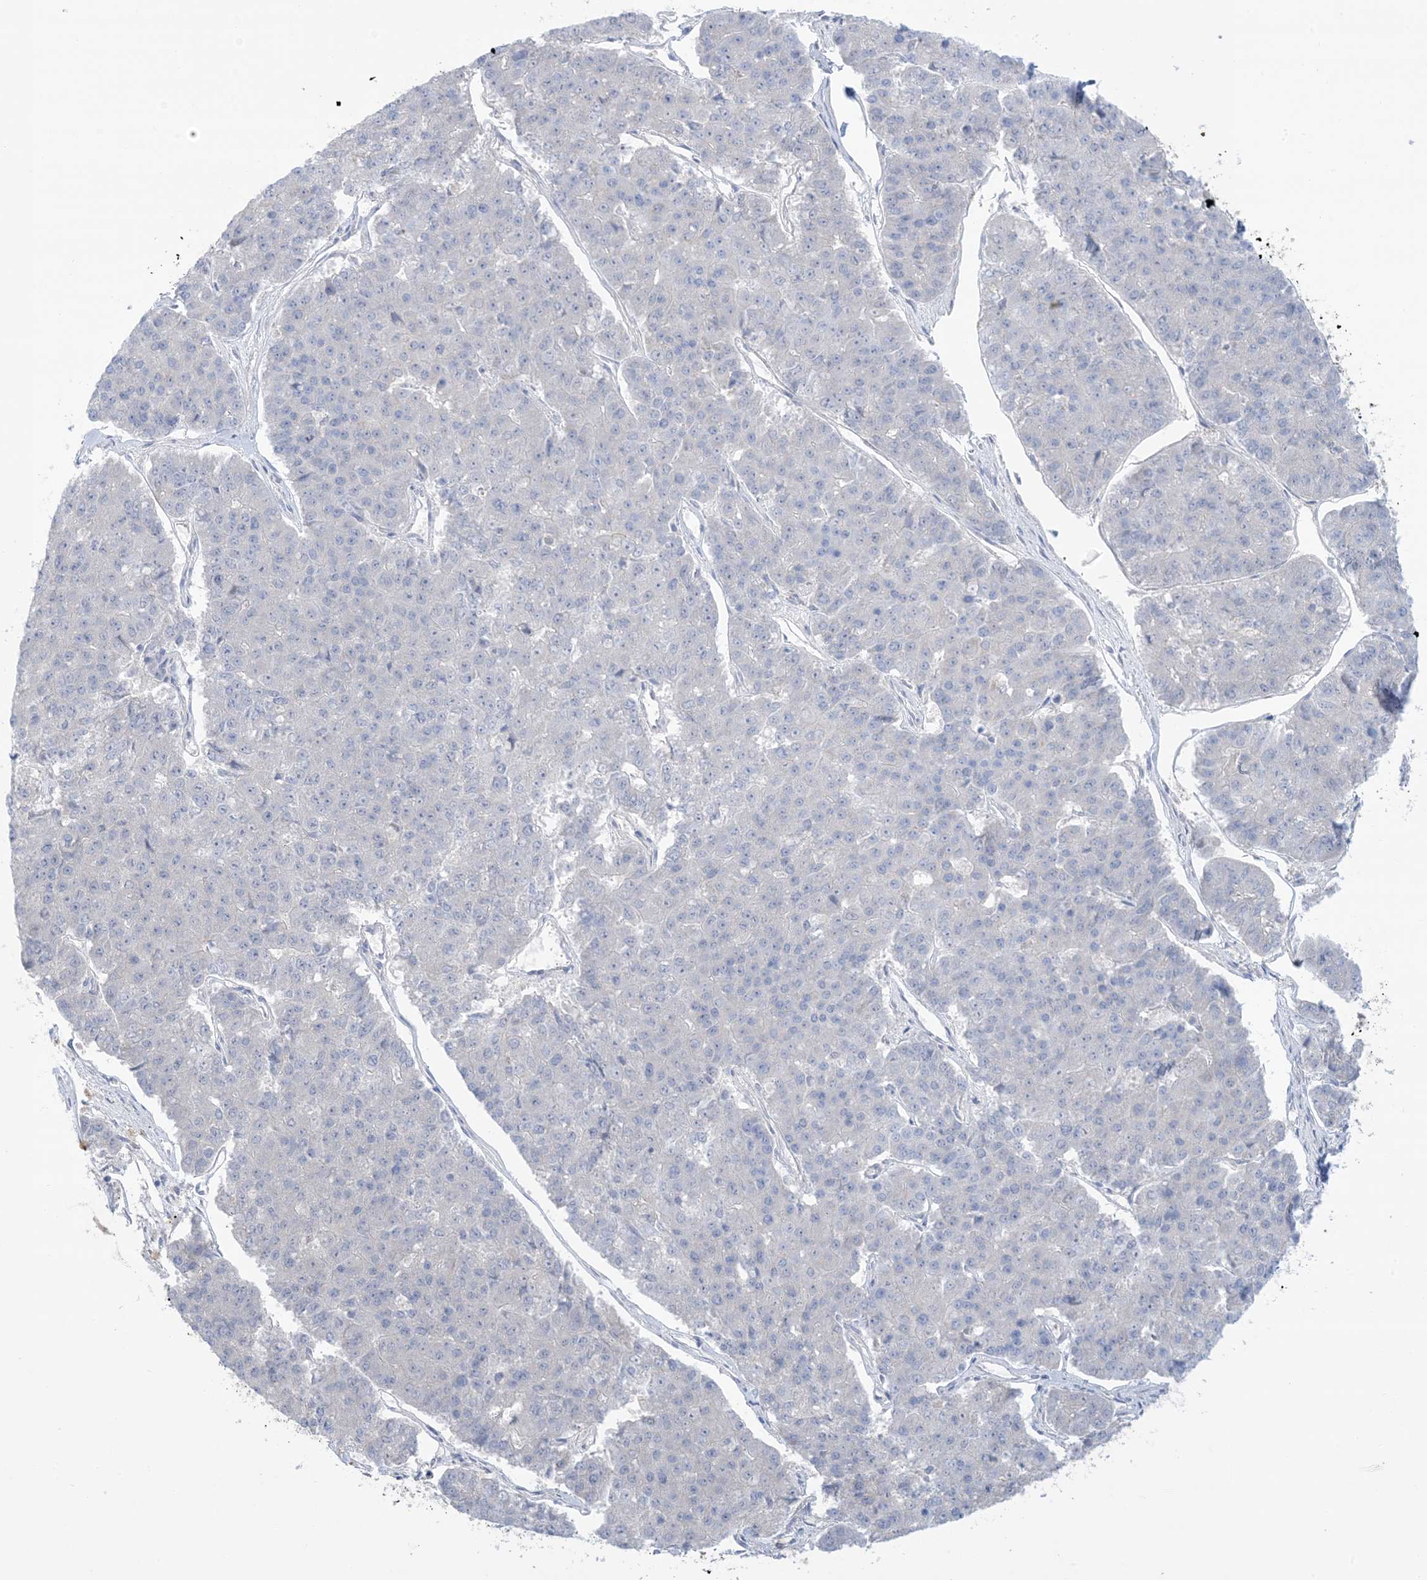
{"staining": {"intensity": "negative", "quantity": "none", "location": "none"}, "tissue": "pancreatic cancer", "cell_type": "Tumor cells", "image_type": "cancer", "snomed": [{"axis": "morphology", "description": "Adenocarcinoma, NOS"}, {"axis": "topography", "description": "Pancreas"}], "caption": "A high-resolution photomicrograph shows immunohistochemistry (IHC) staining of pancreatic cancer, which reveals no significant staining in tumor cells.", "gene": "ATP11C", "patient": {"sex": "male", "age": 50}}